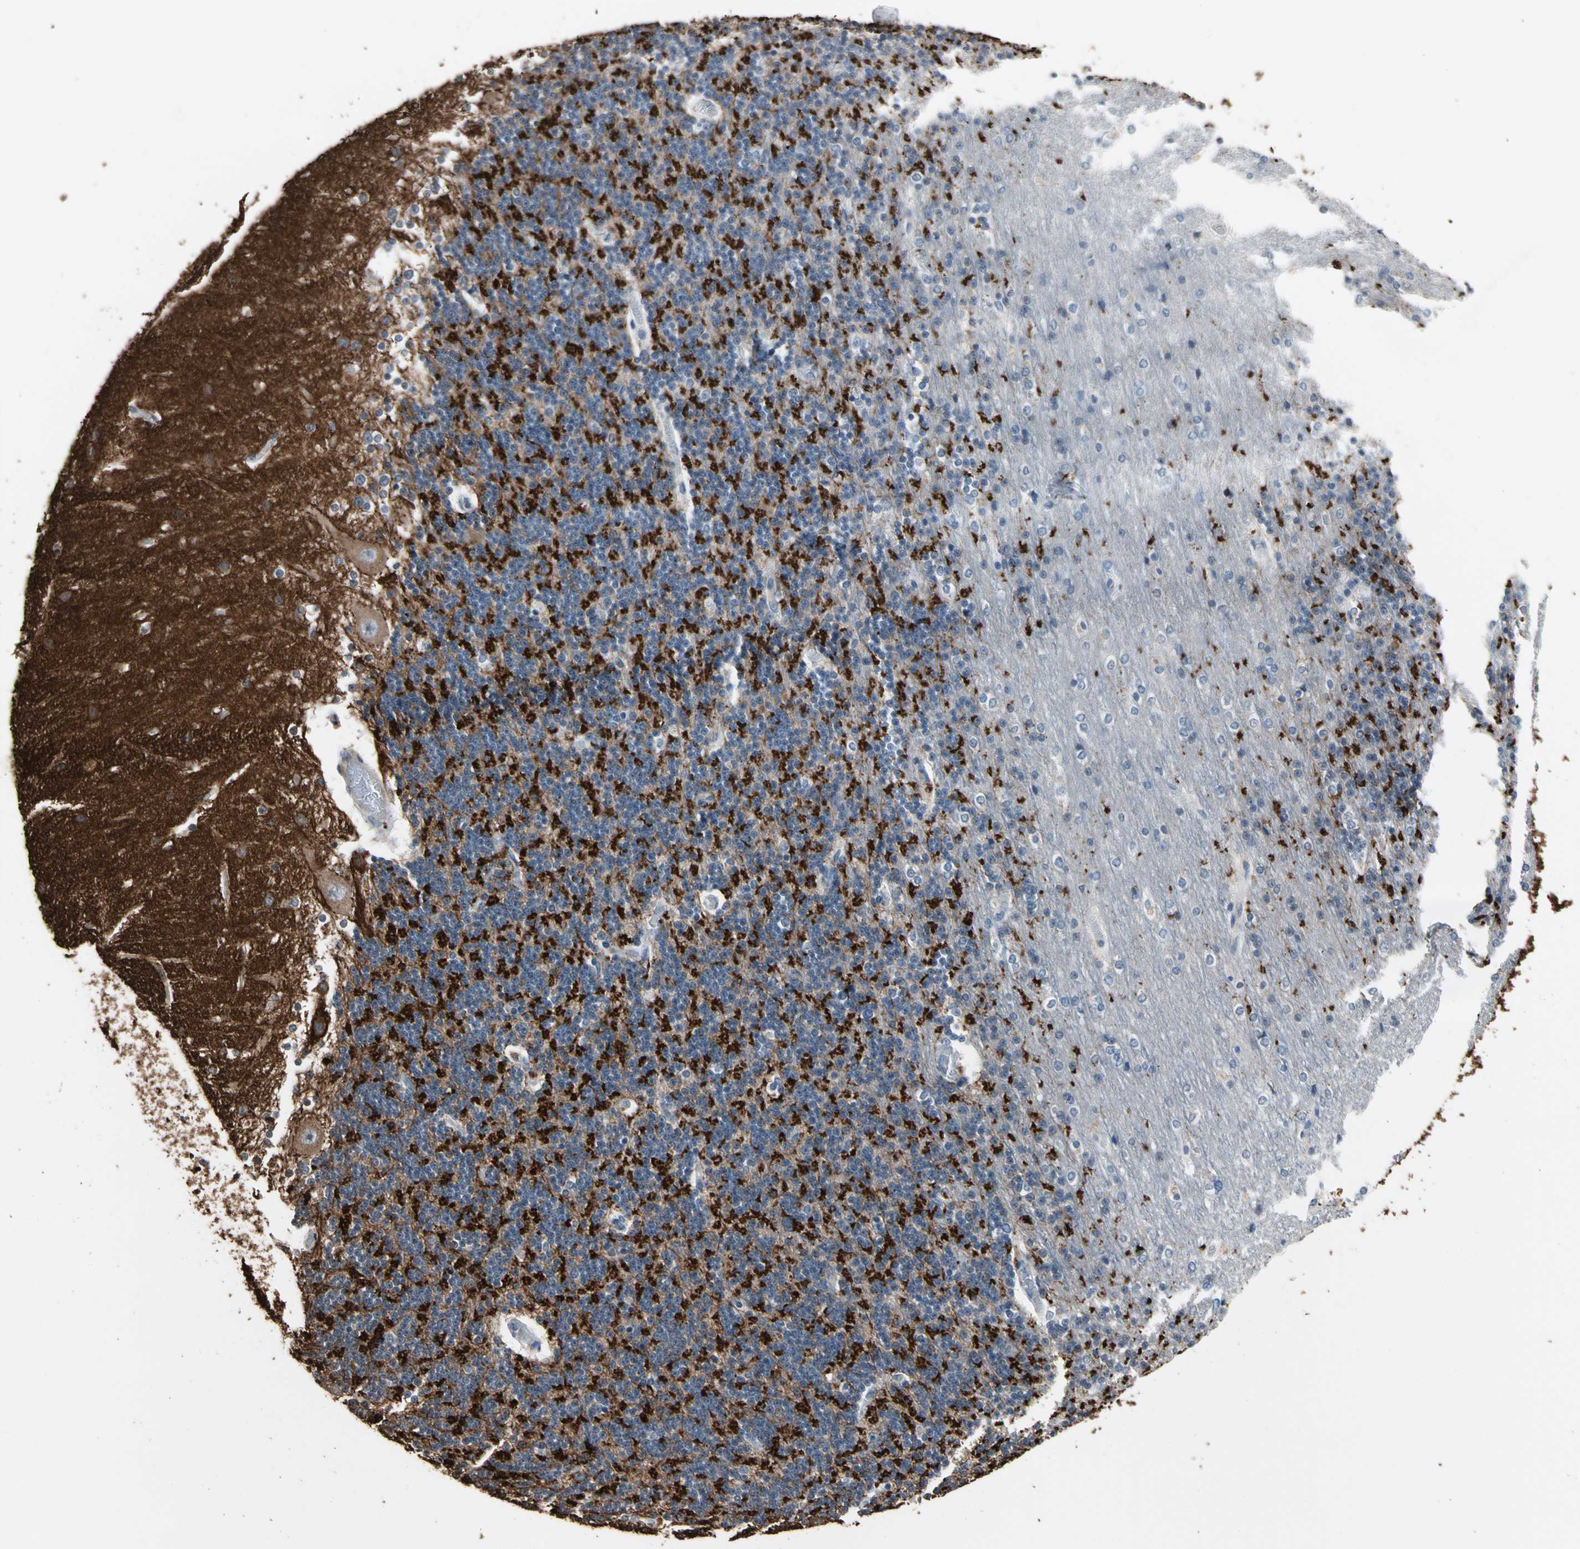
{"staining": {"intensity": "weak", "quantity": "<25%", "location": "cytoplasmic/membranous"}, "tissue": "cerebellum", "cell_type": "Cells in granular layer", "image_type": "normal", "snomed": [{"axis": "morphology", "description": "Normal tissue, NOS"}, {"axis": "topography", "description": "Cerebellum"}], "caption": "This is a photomicrograph of immunohistochemistry (IHC) staining of normal cerebellum, which shows no expression in cells in granular layer.", "gene": "SV2A", "patient": {"sex": "female", "age": 54}}